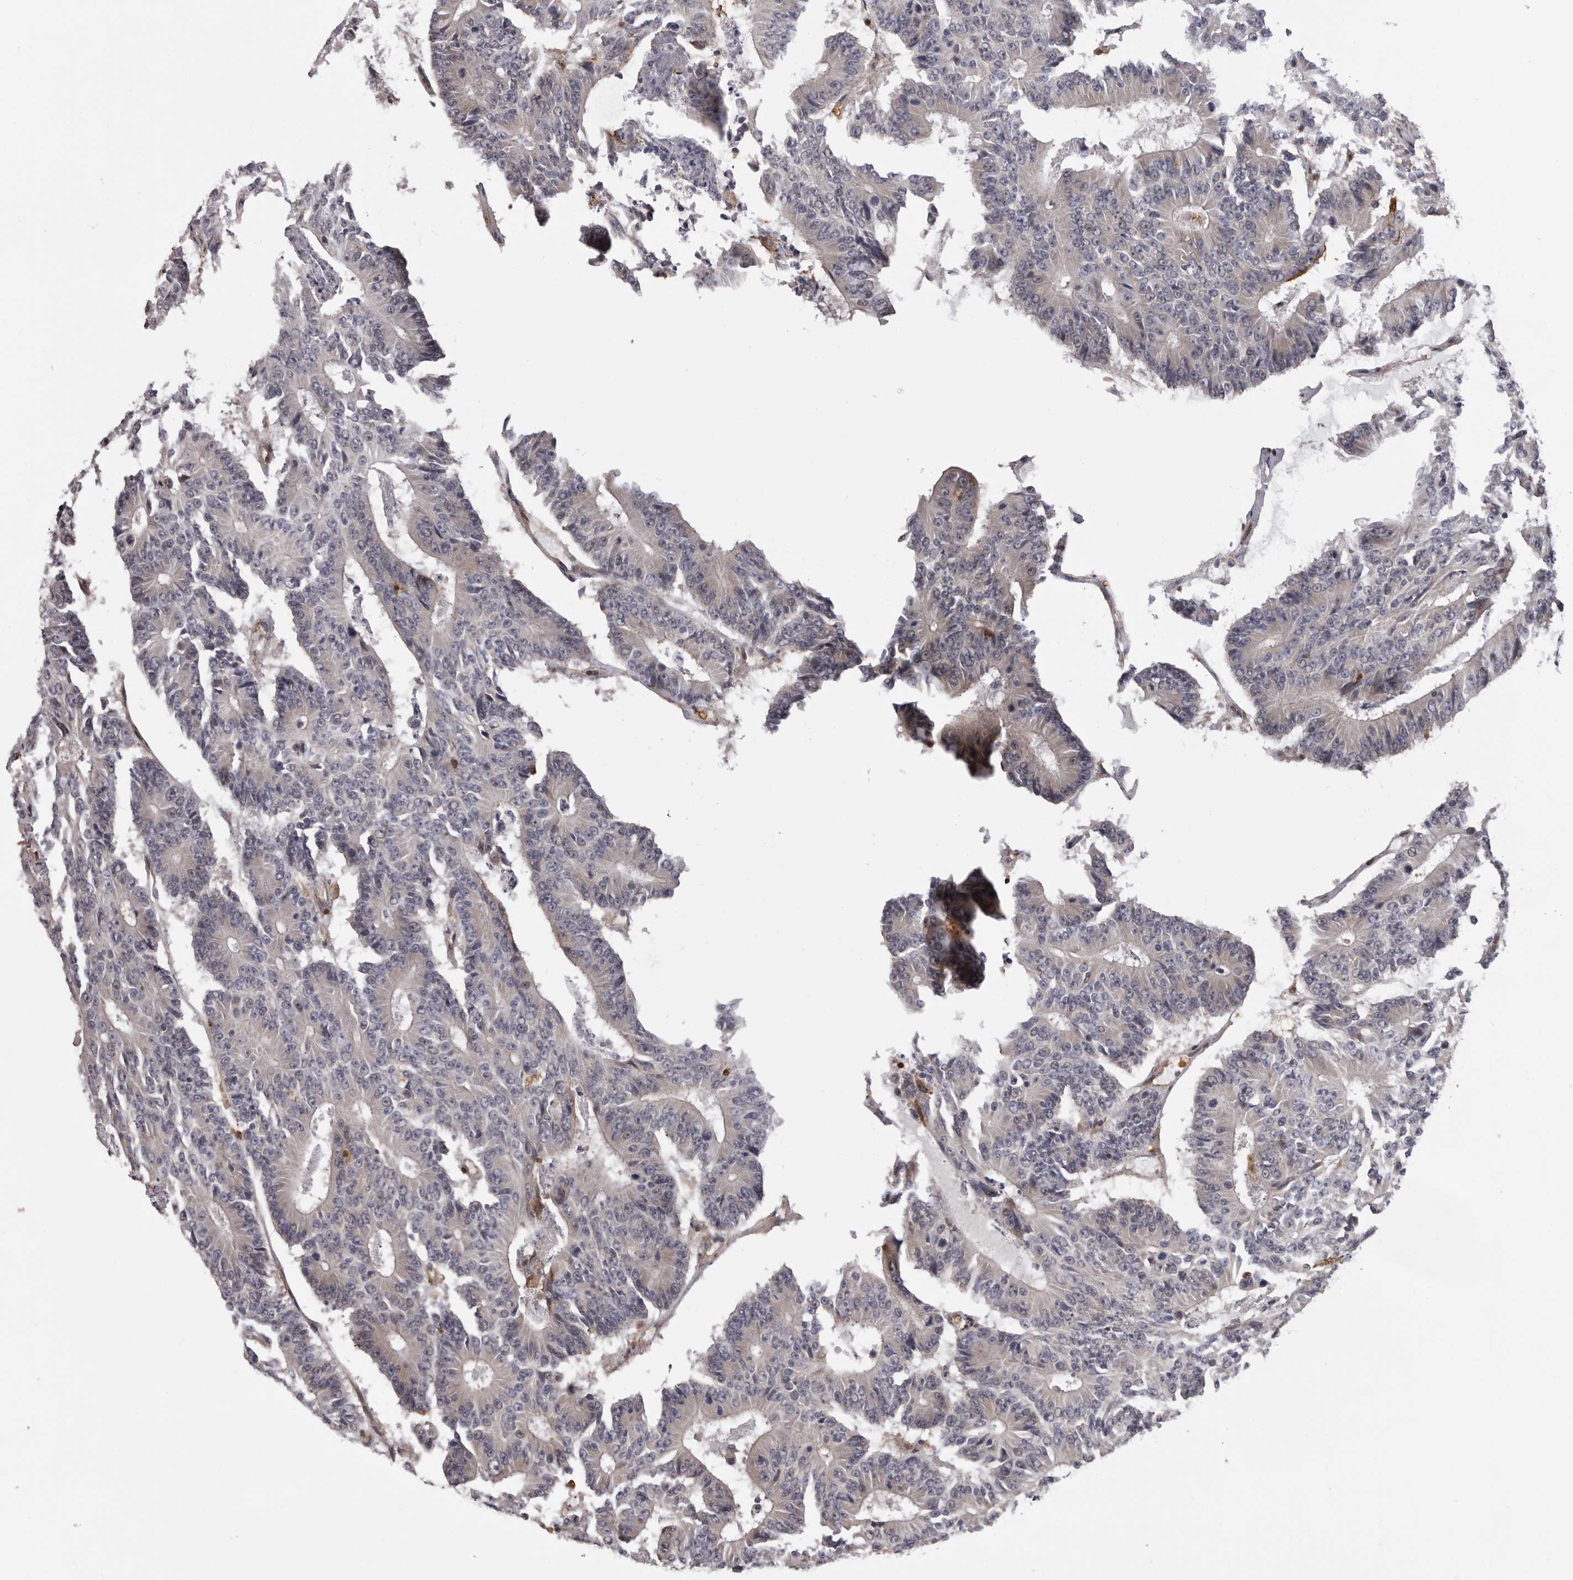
{"staining": {"intensity": "negative", "quantity": "none", "location": "none"}, "tissue": "colorectal cancer", "cell_type": "Tumor cells", "image_type": "cancer", "snomed": [{"axis": "morphology", "description": "Adenocarcinoma, NOS"}, {"axis": "topography", "description": "Colon"}], "caption": "DAB (3,3'-diaminobenzidine) immunohistochemical staining of human colorectal adenocarcinoma reveals no significant staining in tumor cells. The staining is performed using DAB (3,3'-diaminobenzidine) brown chromogen with nuclei counter-stained in using hematoxylin.", "gene": "PRR12", "patient": {"sex": "male", "age": 83}}